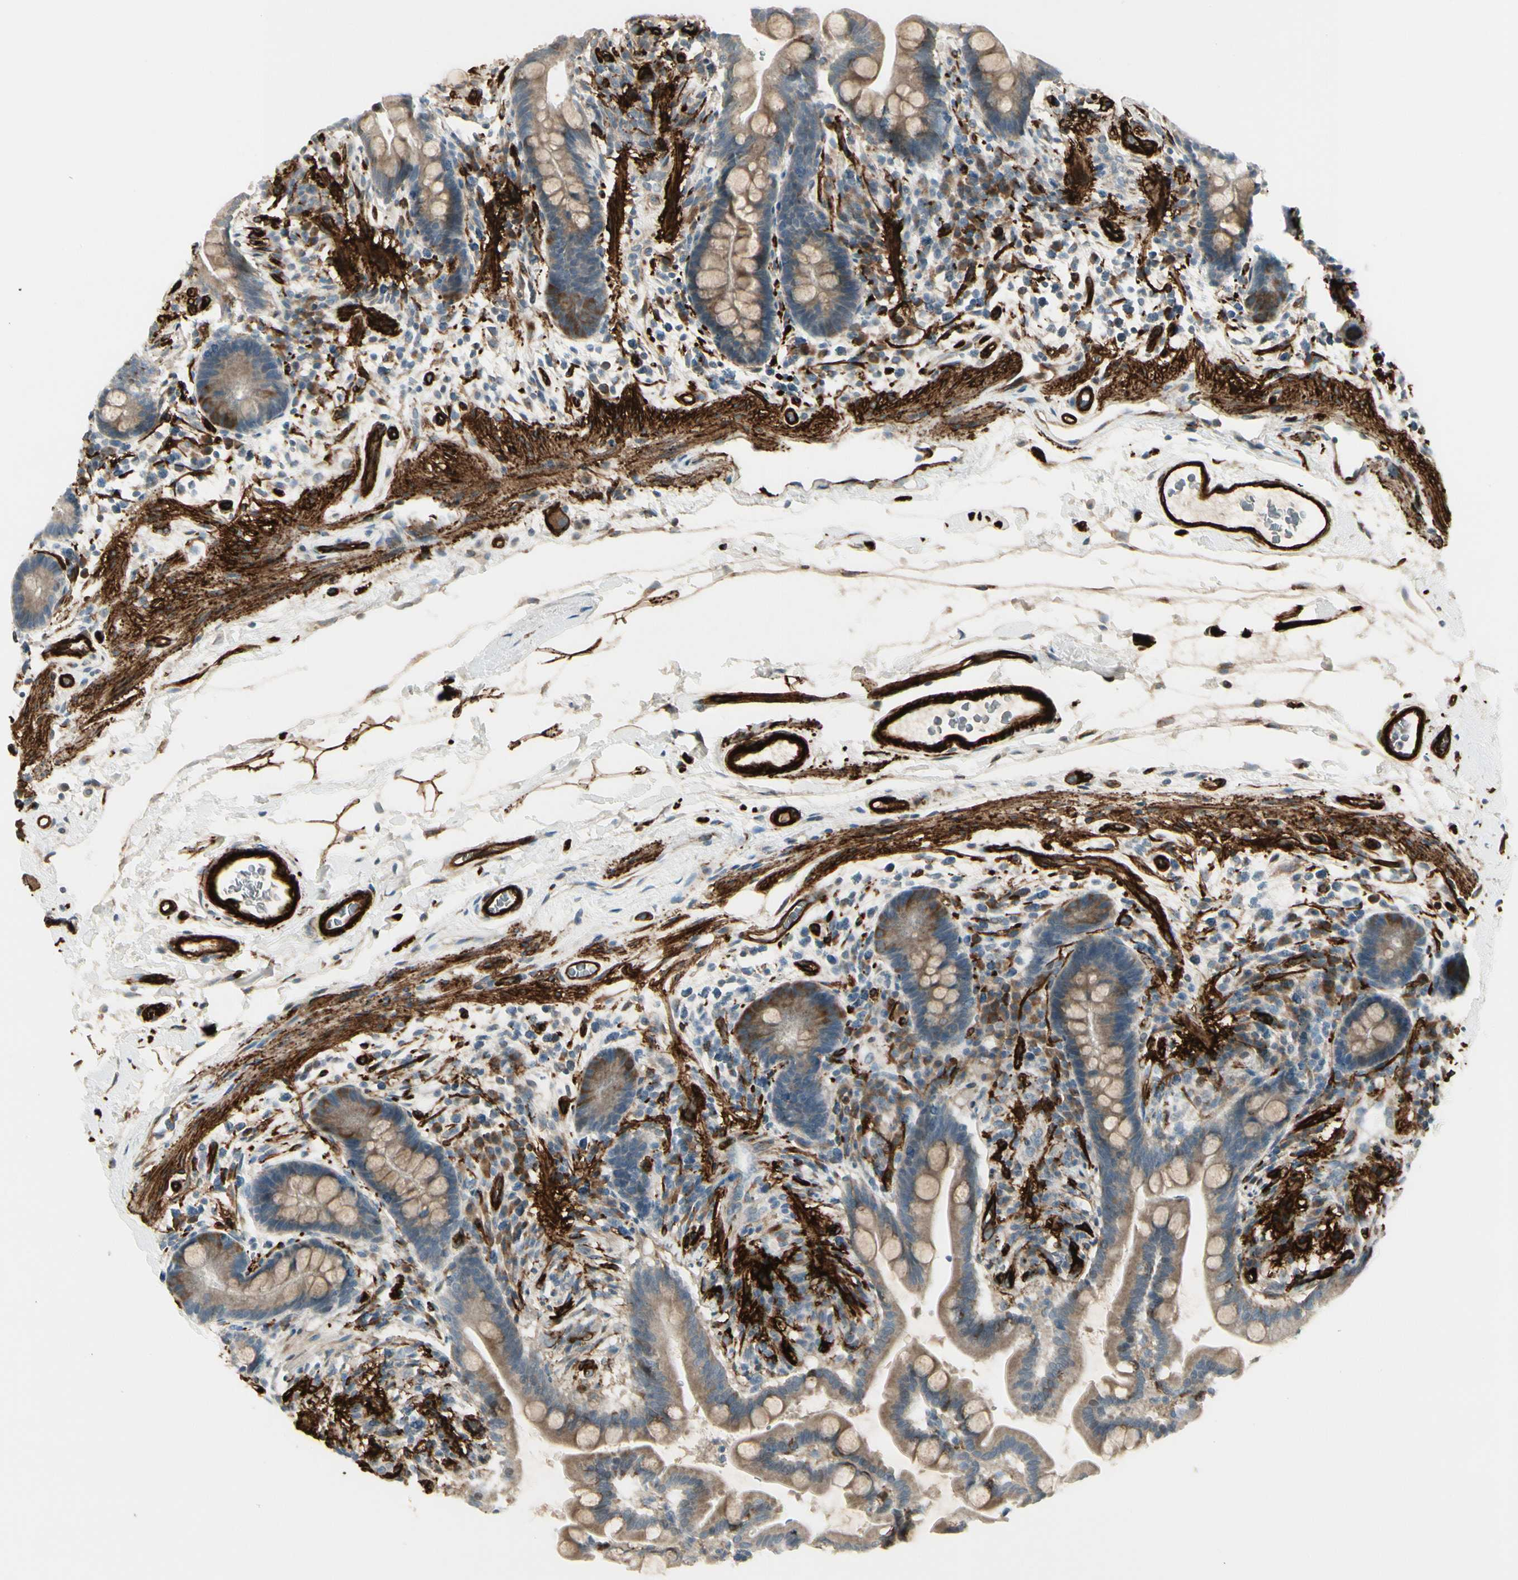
{"staining": {"intensity": "strong", "quantity": ">75%", "location": "cytoplasmic/membranous"}, "tissue": "colon", "cell_type": "Endothelial cells", "image_type": "normal", "snomed": [{"axis": "morphology", "description": "Normal tissue, NOS"}, {"axis": "topography", "description": "Colon"}], "caption": "High-magnification brightfield microscopy of benign colon stained with DAB (brown) and counterstained with hematoxylin (blue). endothelial cells exhibit strong cytoplasmic/membranous staining is appreciated in about>75% of cells. Ihc stains the protein in brown and the nuclei are stained blue.", "gene": "MCAM", "patient": {"sex": "male", "age": 73}}